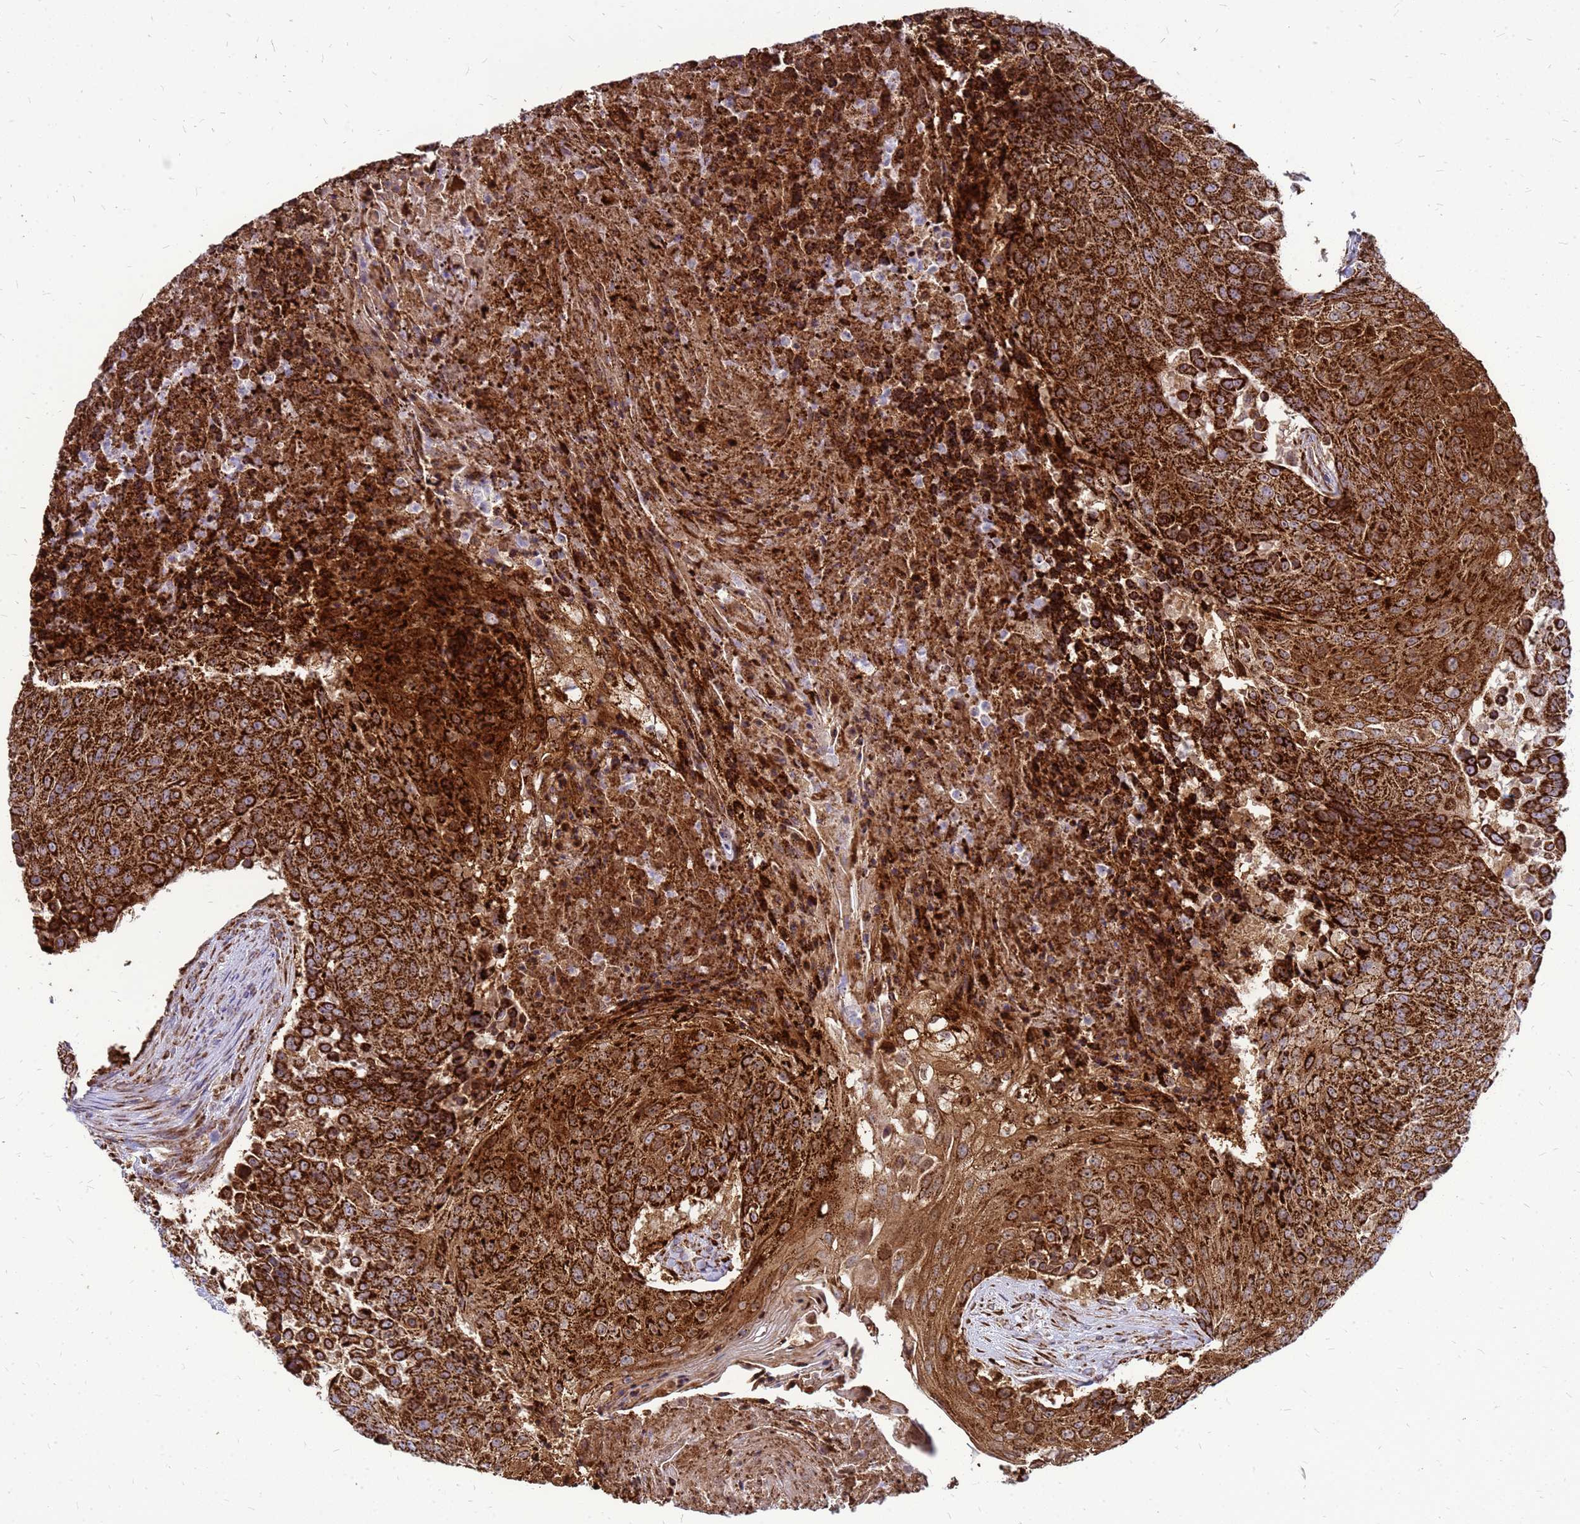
{"staining": {"intensity": "strong", "quantity": ">75%", "location": "cytoplasmic/membranous"}, "tissue": "urothelial cancer", "cell_type": "Tumor cells", "image_type": "cancer", "snomed": [{"axis": "morphology", "description": "Urothelial carcinoma, High grade"}, {"axis": "topography", "description": "Urinary bladder"}], "caption": "Tumor cells demonstrate strong cytoplasmic/membranous staining in approximately >75% of cells in urothelial carcinoma (high-grade). (DAB (3,3'-diaminobenzidine) = brown stain, brightfield microscopy at high magnification).", "gene": "FSTL4", "patient": {"sex": "female", "age": 63}}